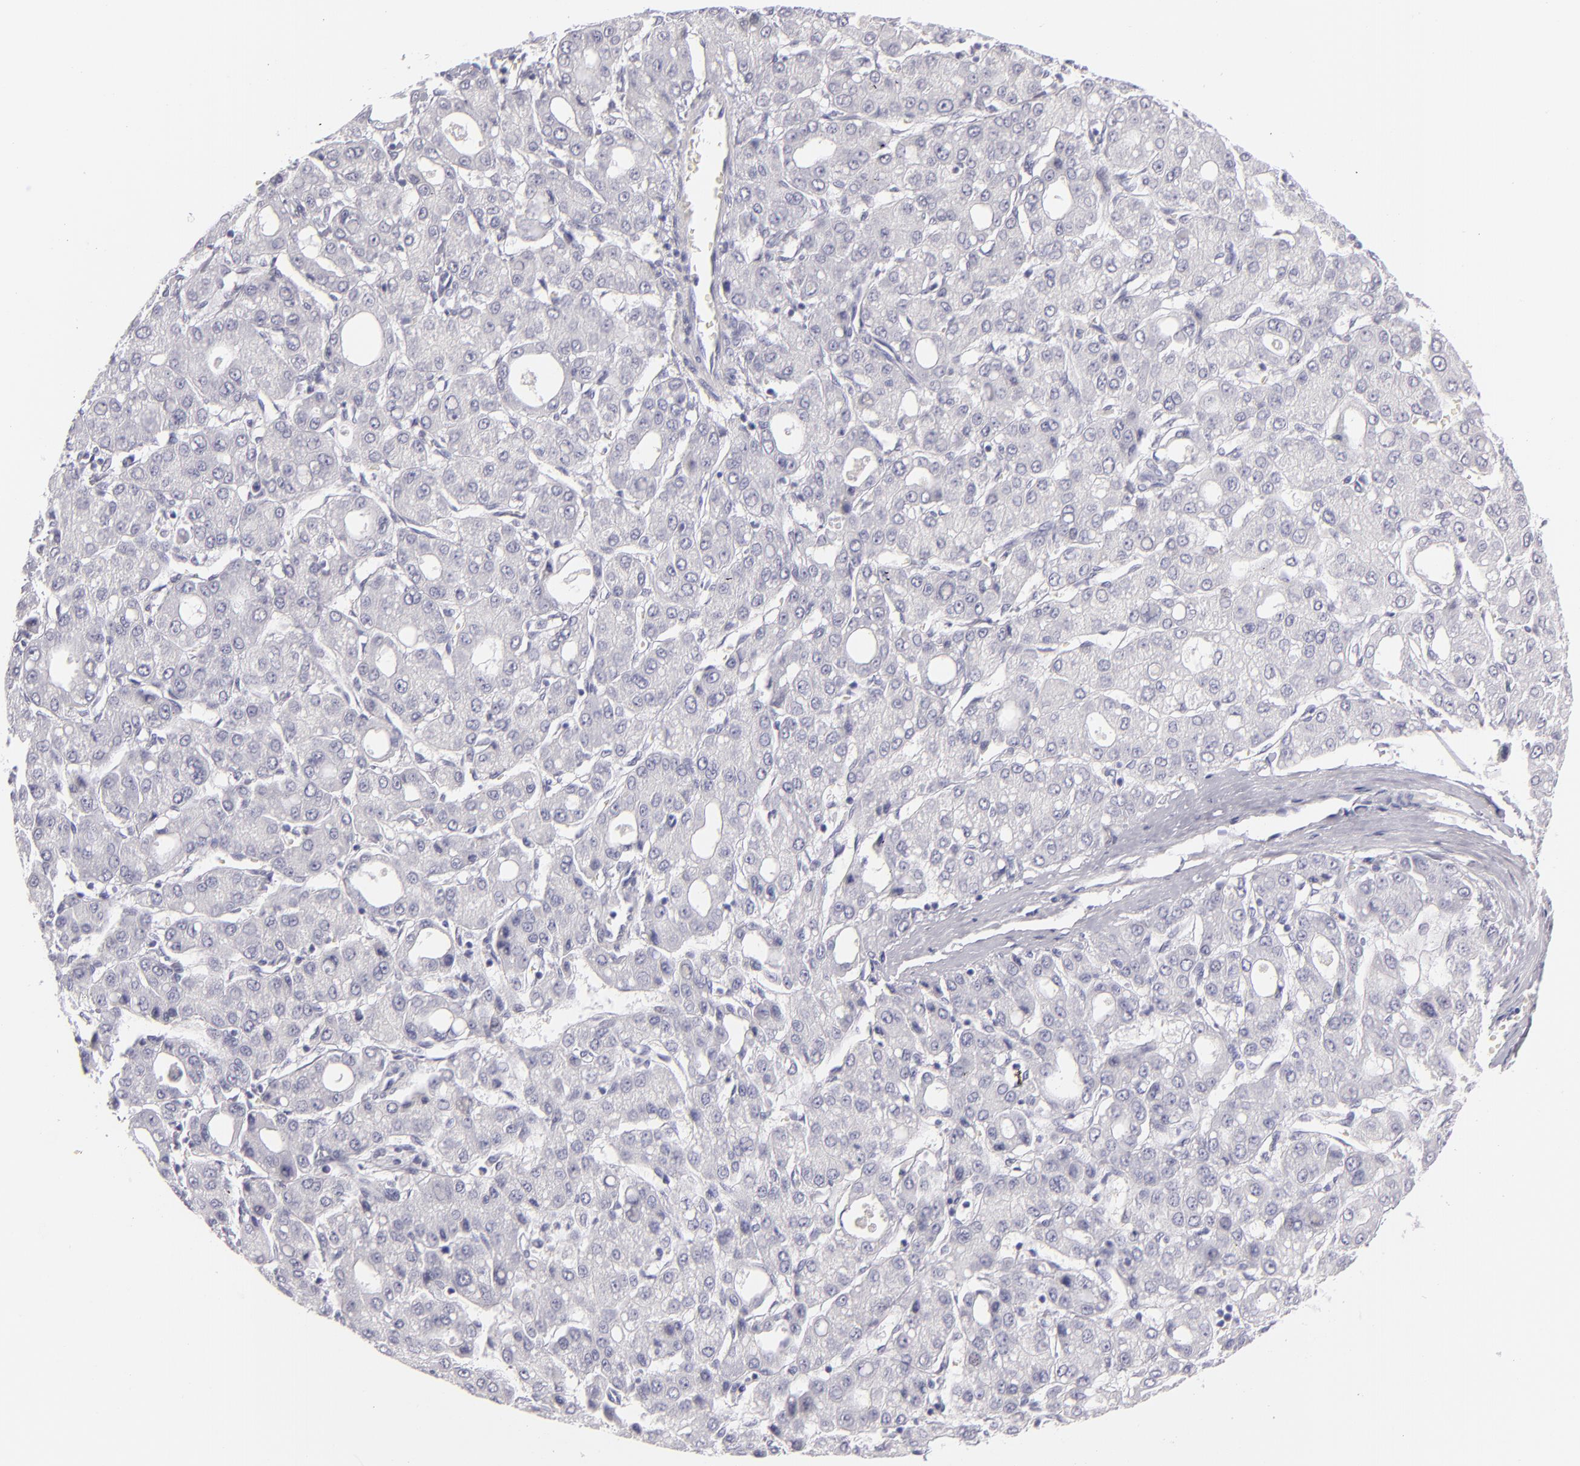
{"staining": {"intensity": "negative", "quantity": "none", "location": "none"}, "tissue": "liver cancer", "cell_type": "Tumor cells", "image_type": "cancer", "snomed": [{"axis": "morphology", "description": "Carcinoma, Hepatocellular, NOS"}, {"axis": "topography", "description": "Liver"}], "caption": "Immunohistochemistry histopathology image of liver cancer (hepatocellular carcinoma) stained for a protein (brown), which shows no expression in tumor cells.", "gene": "VIL1", "patient": {"sex": "male", "age": 69}}